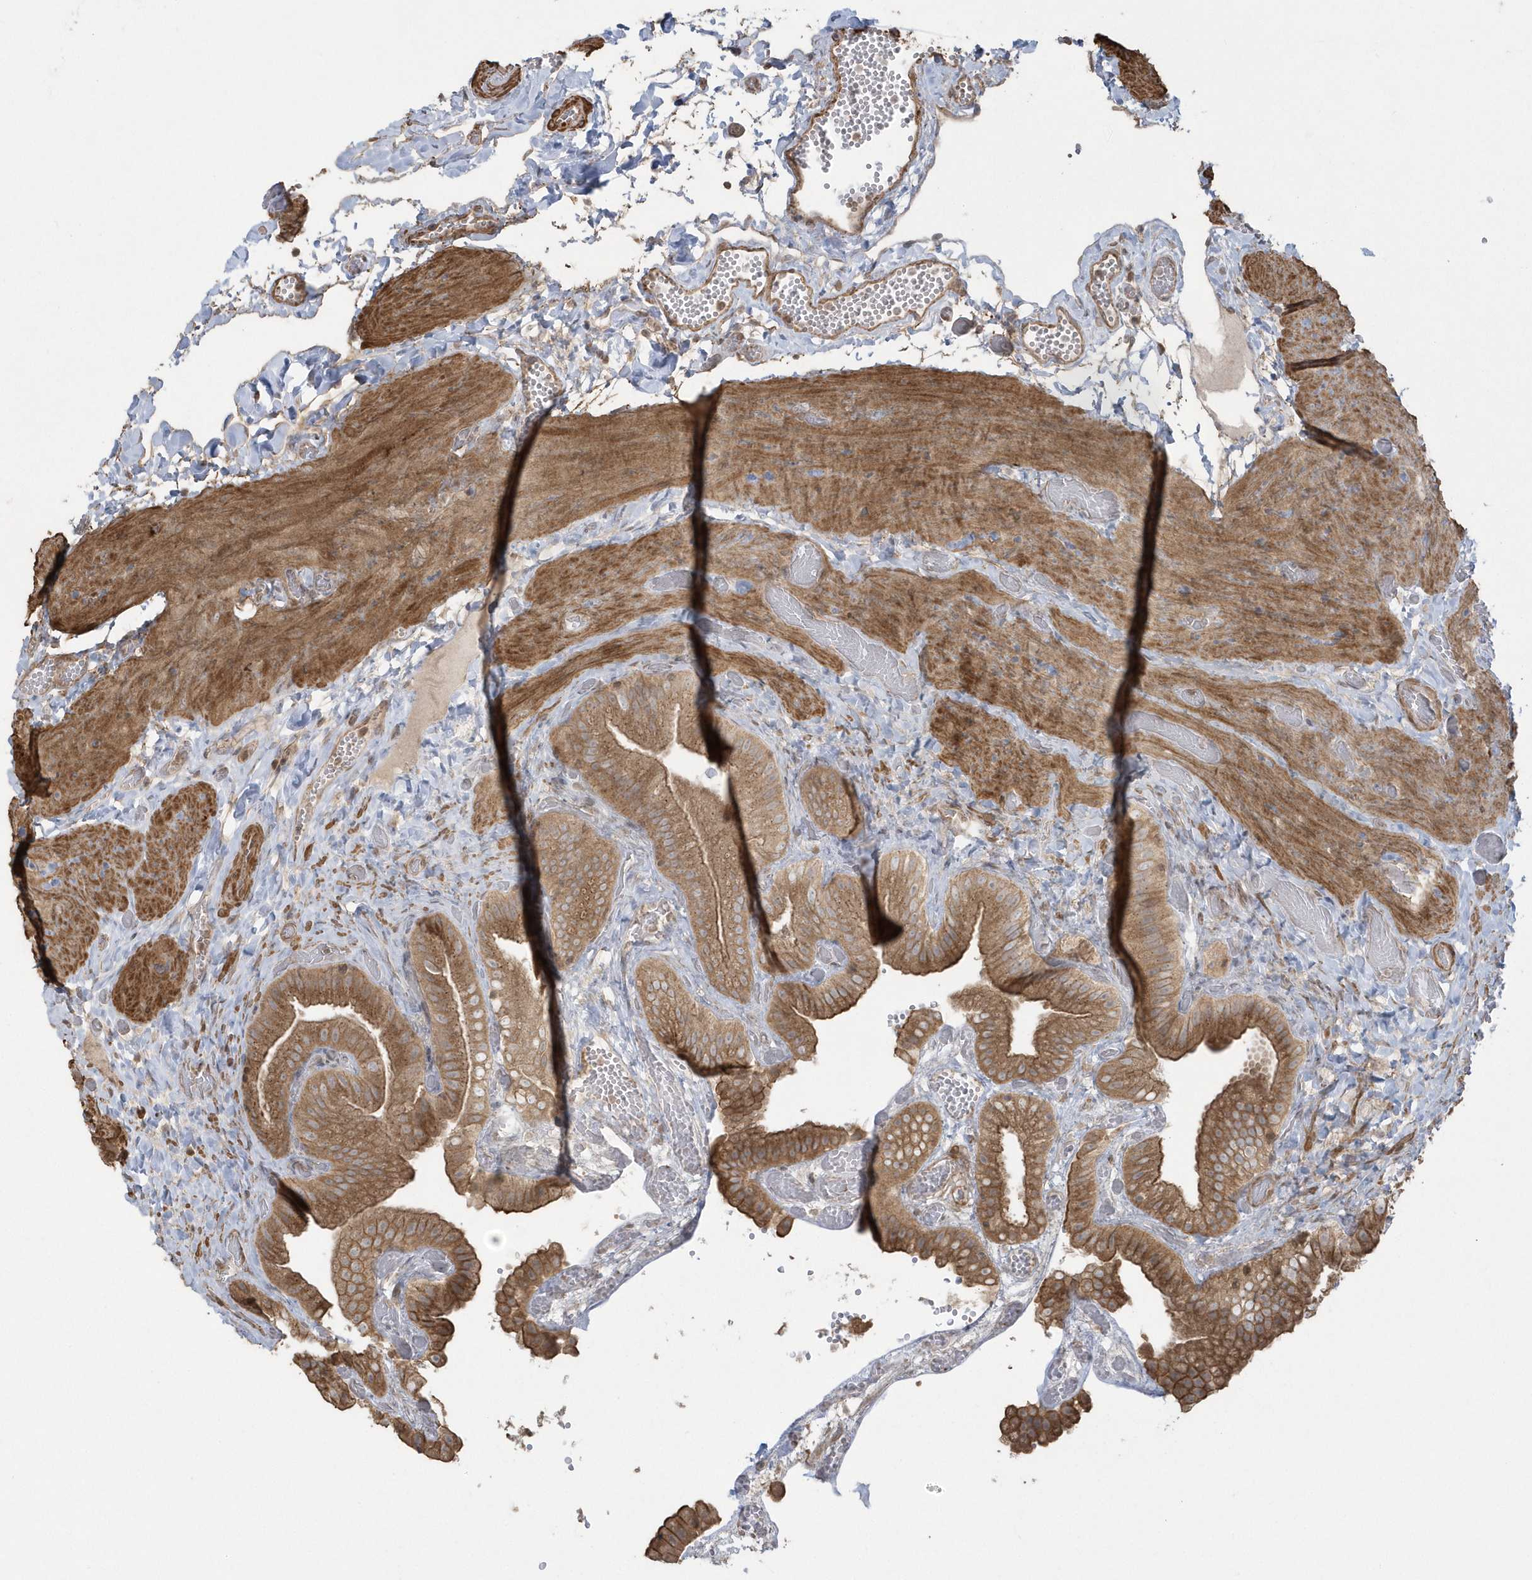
{"staining": {"intensity": "moderate", "quantity": ">75%", "location": "cytoplasmic/membranous"}, "tissue": "gallbladder", "cell_type": "Glandular cells", "image_type": "normal", "snomed": [{"axis": "morphology", "description": "Normal tissue, NOS"}, {"axis": "topography", "description": "Gallbladder"}], "caption": "Moderate cytoplasmic/membranous staining for a protein is identified in approximately >75% of glandular cells of normal gallbladder using IHC.", "gene": "ARMC8", "patient": {"sex": "female", "age": 64}}